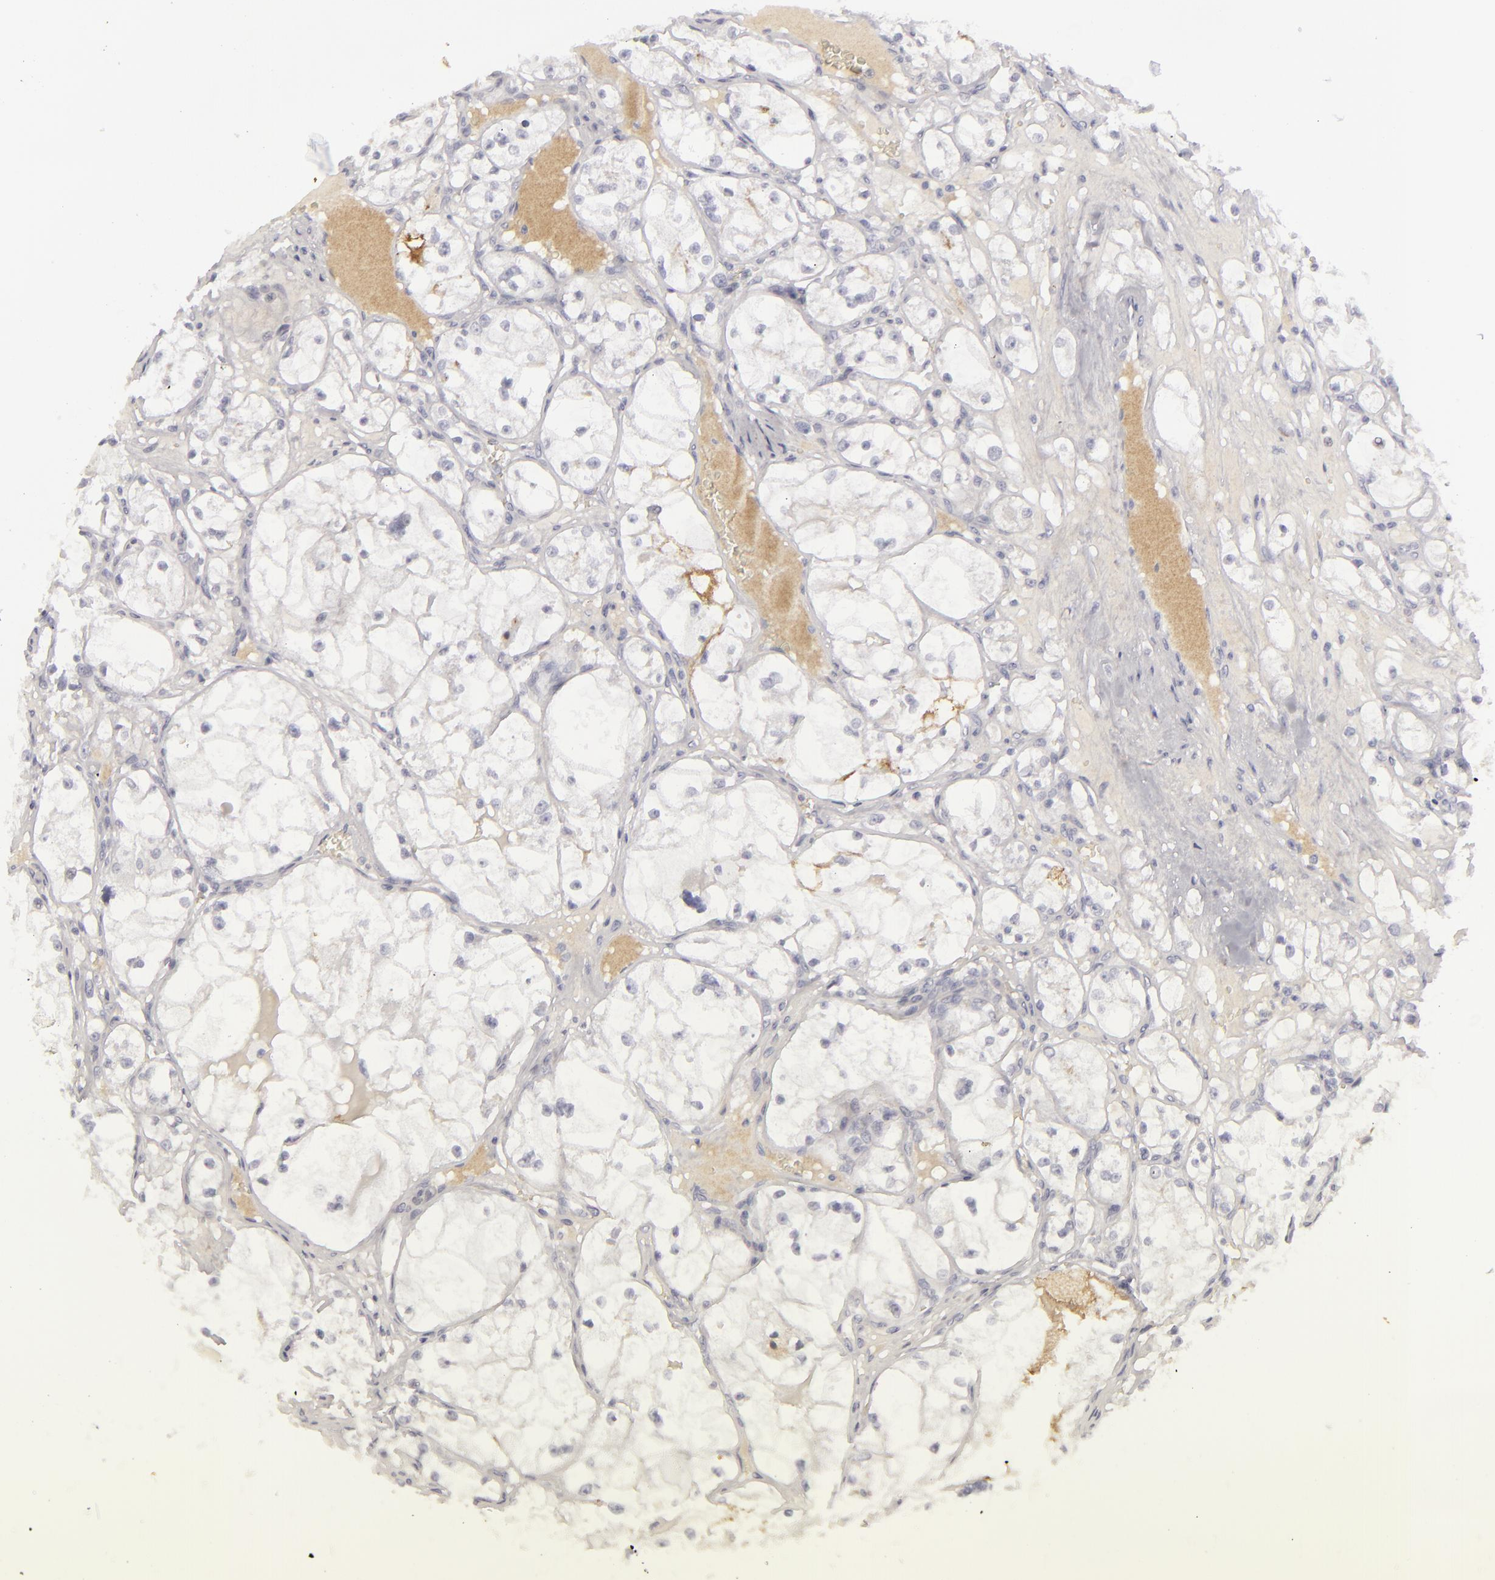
{"staining": {"intensity": "negative", "quantity": "none", "location": "none"}, "tissue": "renal cancer", "cell_type": "Tumor cells", "image_type": "cancer", "snomed": [{"axis": "morphology", "description": "Adenocarcinoma, NOS"}, {"axis": "topography", "description": "Kidney"}], "caption": "Immunohistochemistry (IHC) histopathology image of neoplastic tissue: human renal adenocarcinoma stained with DAB (3,3'-diaminobenzidine) demonstrates no significant protein staining in tumor cells.", "gene": "C9", "patient": {"sex": "male", "age": 61}}